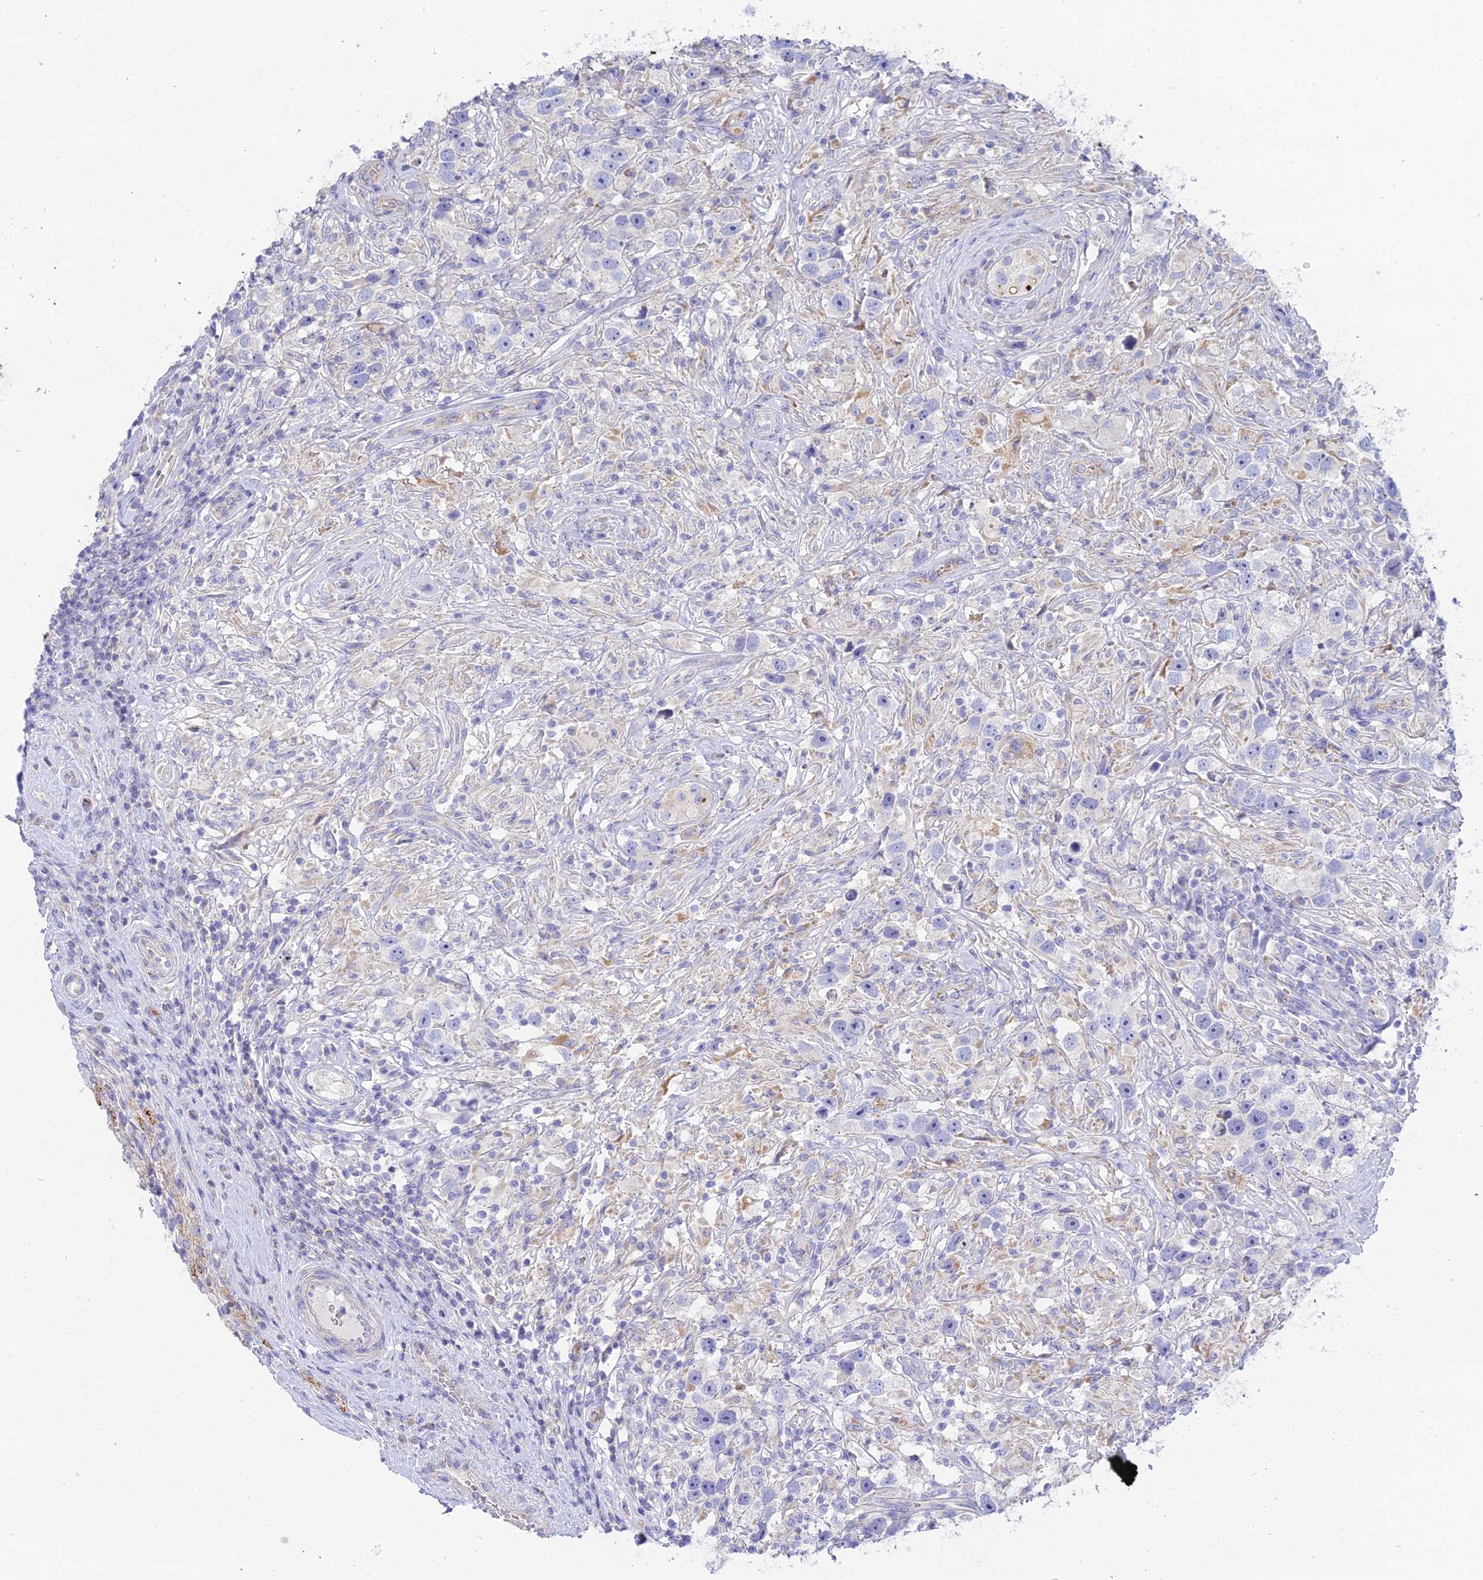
{"staining": {"intensity": "negative", "quantity": "none", "location": "none"}, "tissue": "testis cancer", "cell_type": "Tumor cells", "image_type": "cancer", "snomed": [{"axis": "morphology", "description": "Seminoma, NOS"}, {"axis": "topography", "description": "Testis"}], "caption": "Testis seminoma stained for a protein using IHC demonstrates no staining tumor cells.", "gene": "WDR6", "patient": {"sex": "male", "age": 49}}